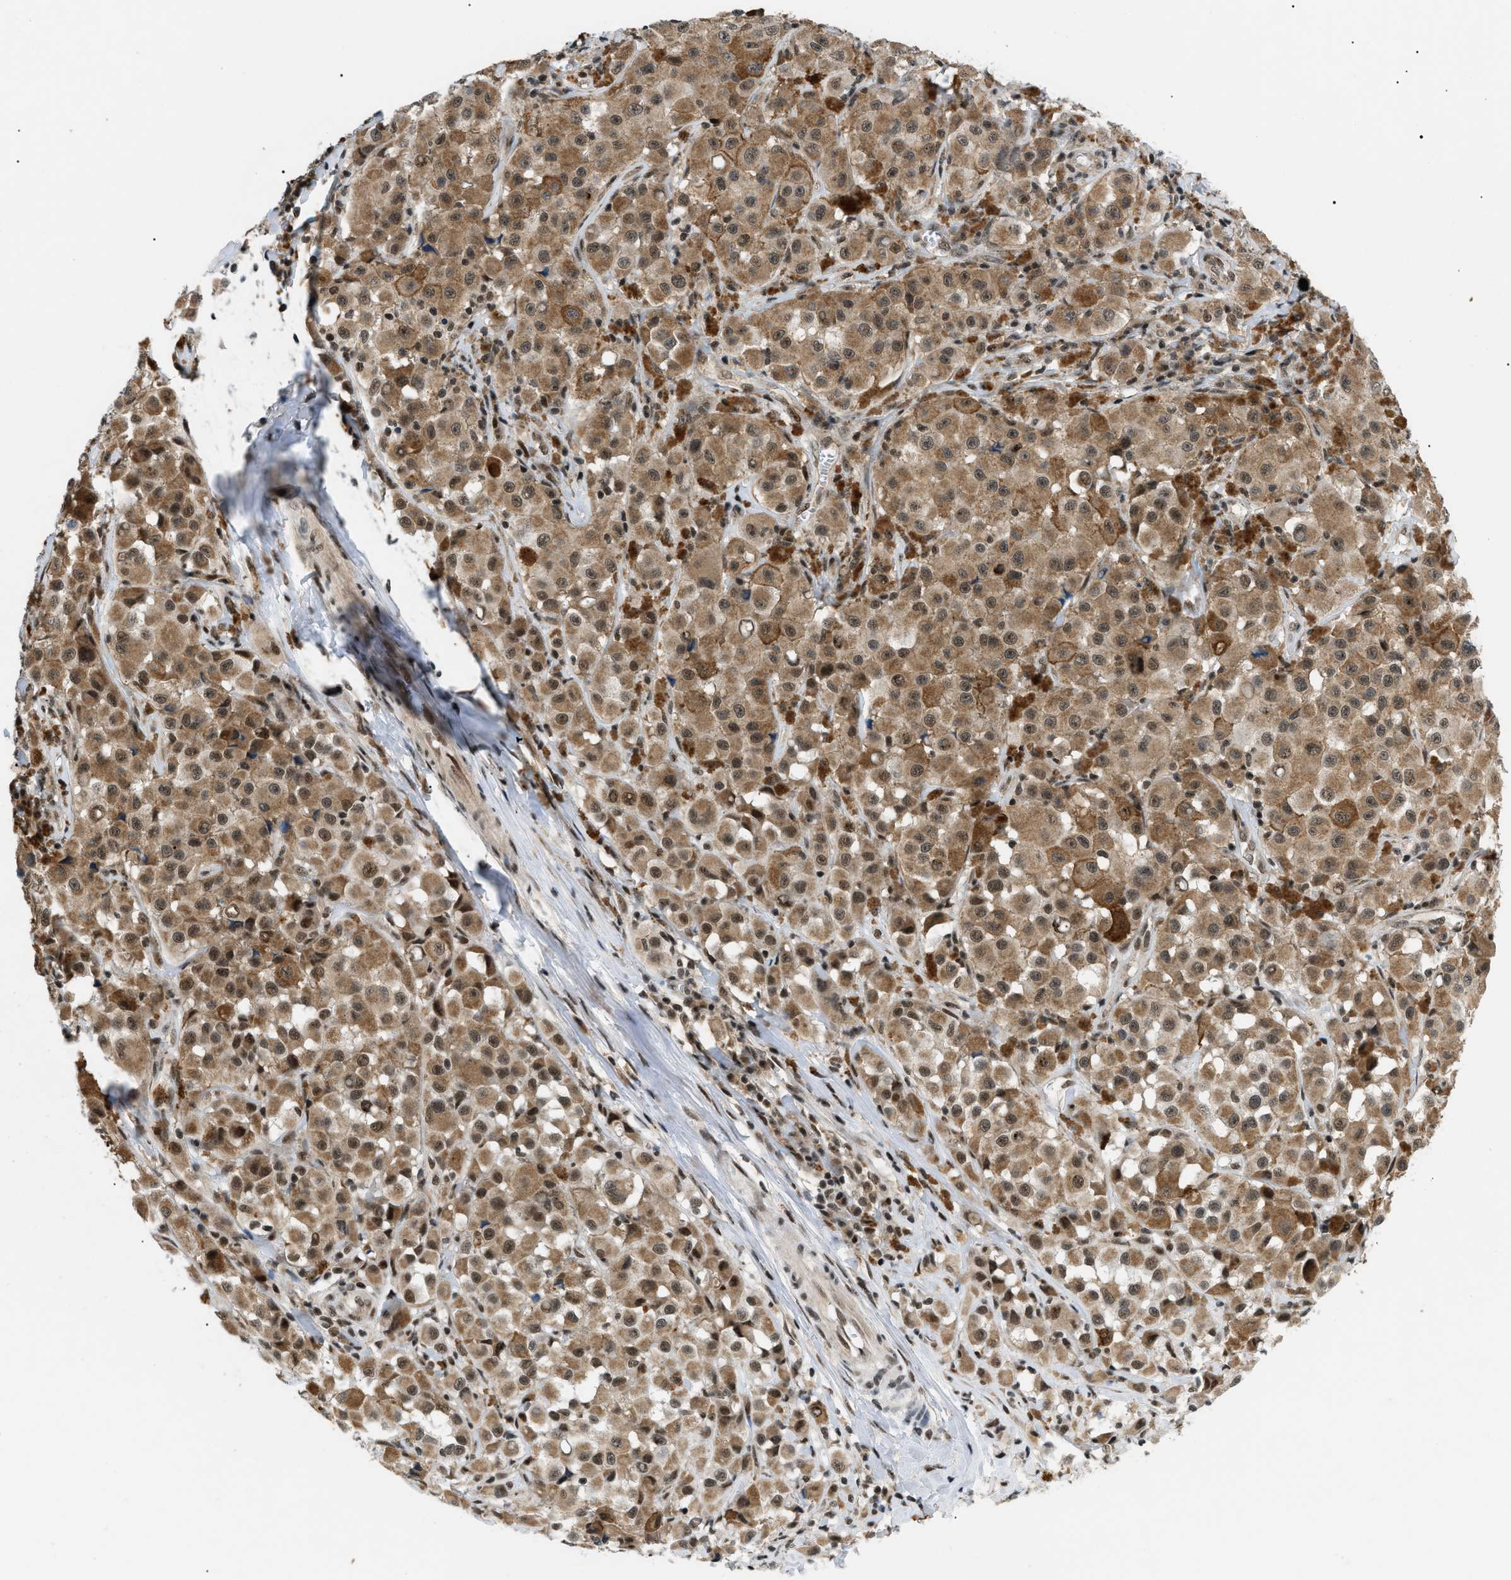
{"staining": {"intensity": "moderate", "quantity": ">75%", "location": "cytoplasmic/membranous"}, "tissue": "melanoma", "cell_type": "Tumor cells", "image_type": "cancer", "snomed": [{"axis": "morphology", "description": "Malignant melanoma, NOS"}, {"axis": "topography", "description": "Skin"}], "caption": "Immunohistochemistry (IHC) of melanoma displays medium levels of moderate cytoplasmic/membranous staining in approximately >75% of tumor cells. The staining was performed using DAB (3,3'-diaminobenzidine) to visualize the protein expression in brown, while the nuclei were stained in blue with hematoxylin (Magnification: 20x).", "gene": "ZBTB11", "patient": {"sex": "male", "age": 84}}